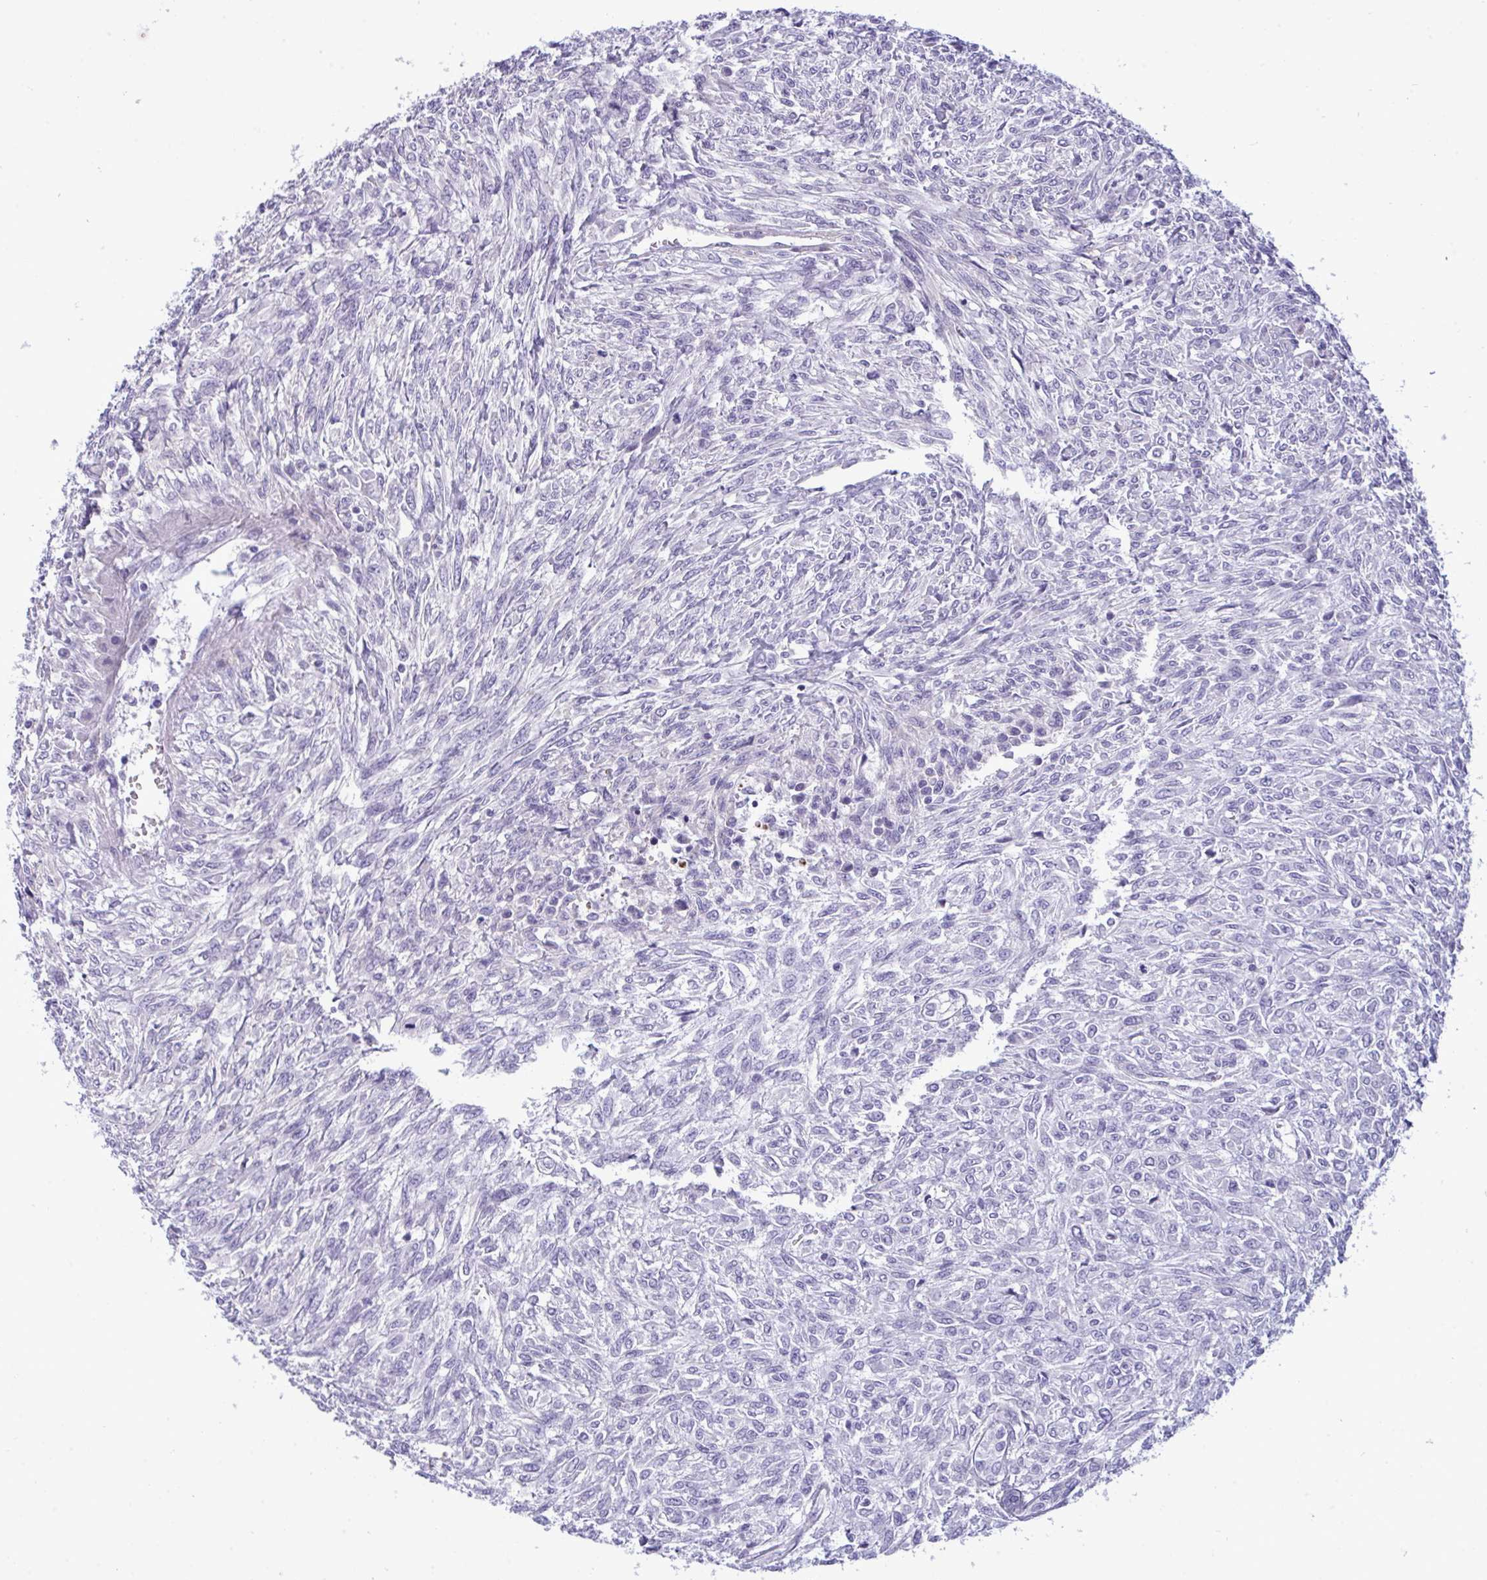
{"staining": {"intensity": "negative", "quantity": "none", "location": "none"}, "tissue": "renal cancer", "cell_type": "Tumor cells", "image_type": "cancer", "snomed": [{"axis": "morphology", "description": "Adenocarcinoma, NOS"}, {"axis": "topography", "description": "Kidney"}], "caption": "An image of renal cancer (adenocarcinoma) stained for a protein reveals no brown staining in tumor cells.", "gene": "MYH10", "patient": {"sex": "male", "age": 58}}